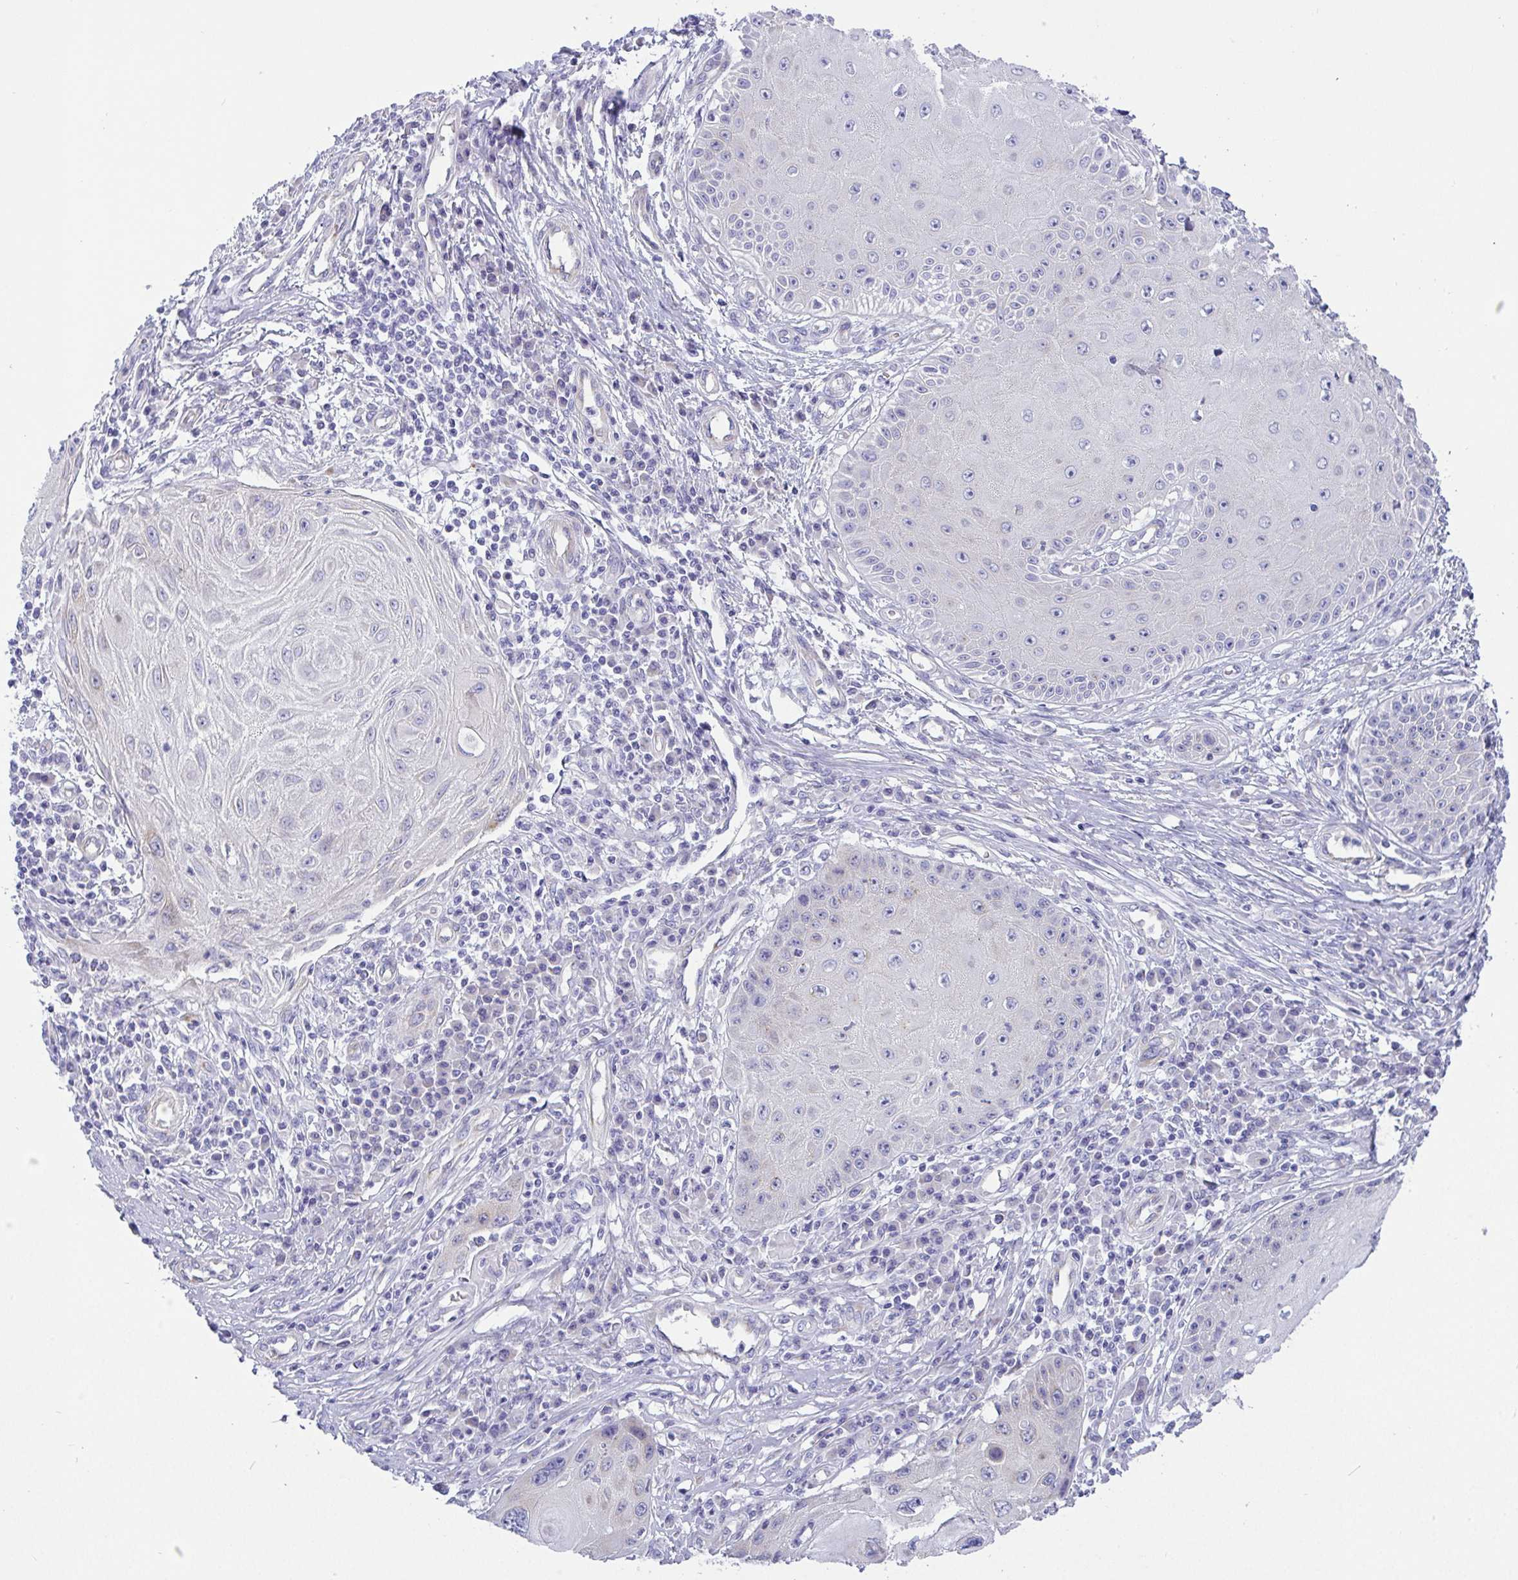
{"staining": {"intensity": "weak", "quantity": "<25%", "location": "cytoplasmic/membranous"}, "tissue": "skin cancer", "cell_type": "Tumor cells", "image_type": "cancer", "snomed": [{"axis": "morphology", "description": "Squamous cell carcinoma, NOS"}, {"axis": "topography", "description": "Skin"}, {"axis": "topography", "description": "Vulva"}], "caption": "IHC of skin squamous cell carcinoma displays no expression in tumor cells.", "gene": "FAM177A1", "patient": {"sex": "female", "age": 44}}